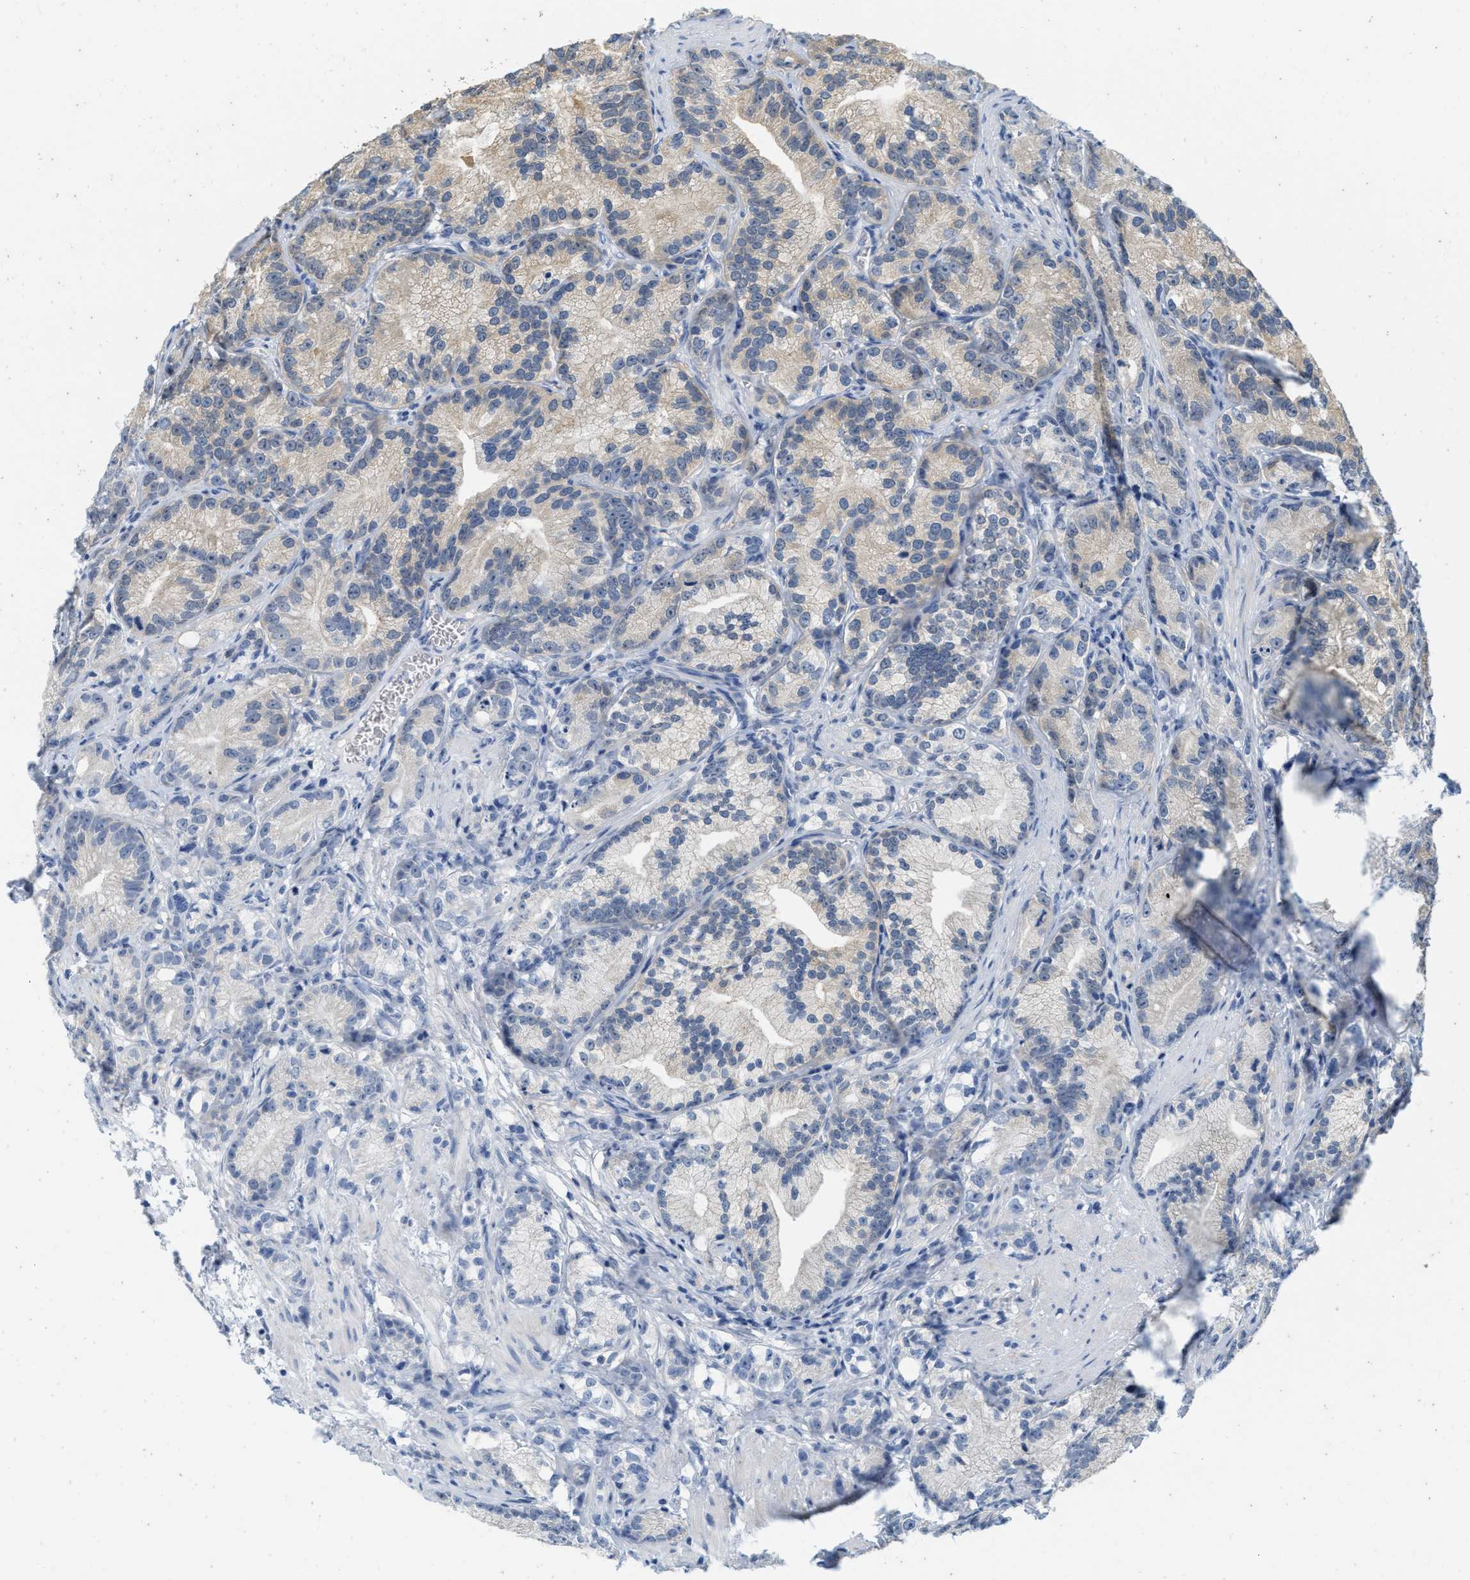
{"staining": {"intensity": "weak", "quantity": "<25%", "location": "cytoplasmic/membranous"}, "tissue": "prostate cancer", "cell_type": "Tumor cells", "image_type": "cancer", "snomed": [{"axis": "morphology", "description": "Adenocarcinoma, Low grade"}, {"axis": "topography", "description": "Prostate"}], "caption": "This image is of prostate cancer stained with immunohistochemistry to label a protein in brown with the nuclei are counter-stained blue. There is no expression in tumor cells.", "gene": "ABCB11", "patient": {"sex": "male", "age": 89}}